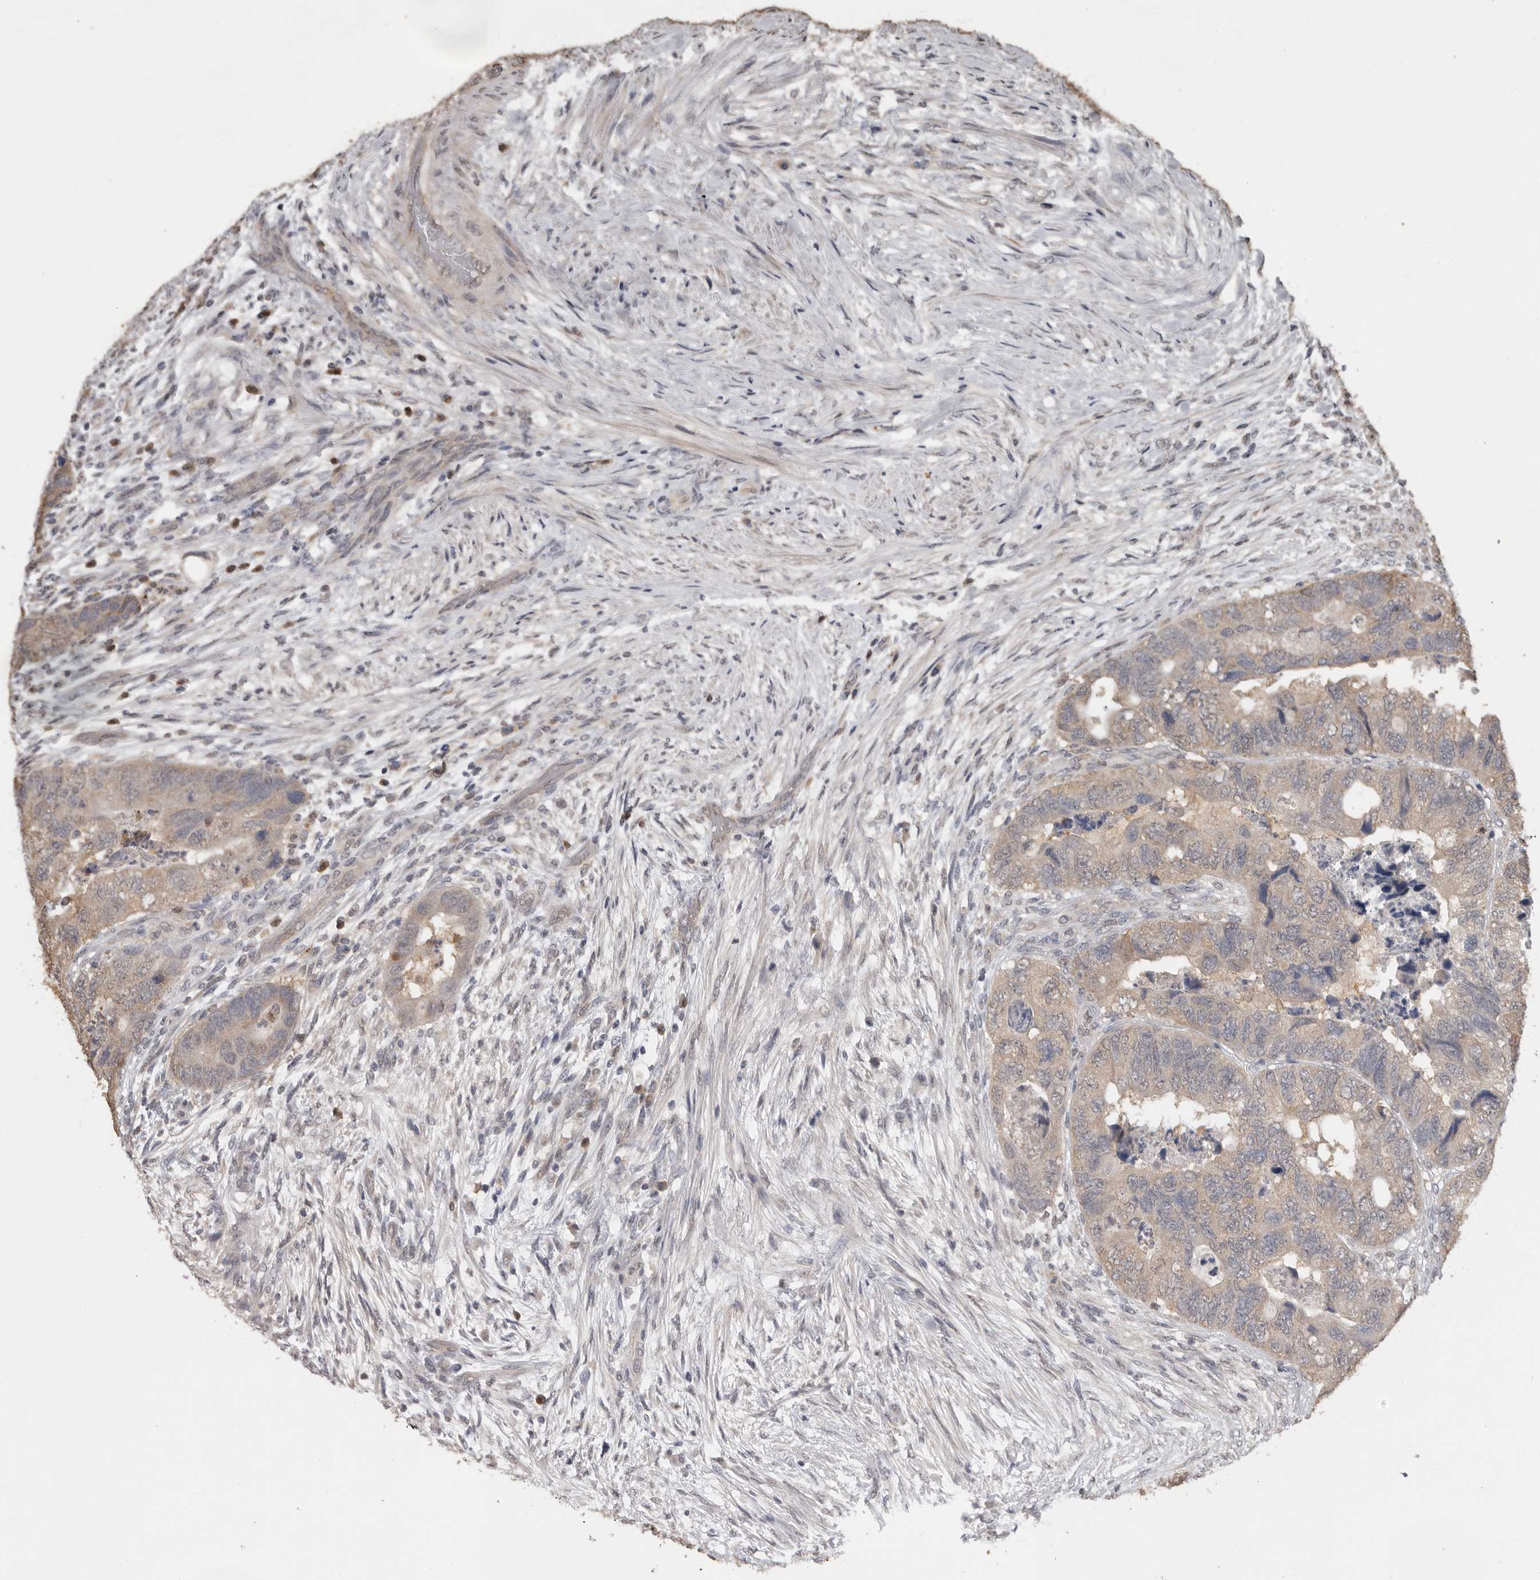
{"staining": {"intensity": "weak", "quantity": "25%-75%", "location": "cytoplasmic/membranous"}, "tissue": "colorectal cancer", "cell_type": "Tumor cells", "image_type": "cancer", "snomed": [{"axis": "morphology", "description": "Adenocarcinoma, NOS"}, {"axis": "topography", "description": "Rectum"}], "caption": "Colorectal cancer (adenocarcinoma) stained with a protein marker reveals weak staining in tumor cells.", "gene": "MTF1", "patient": {"sex": "male", "age": 63}}